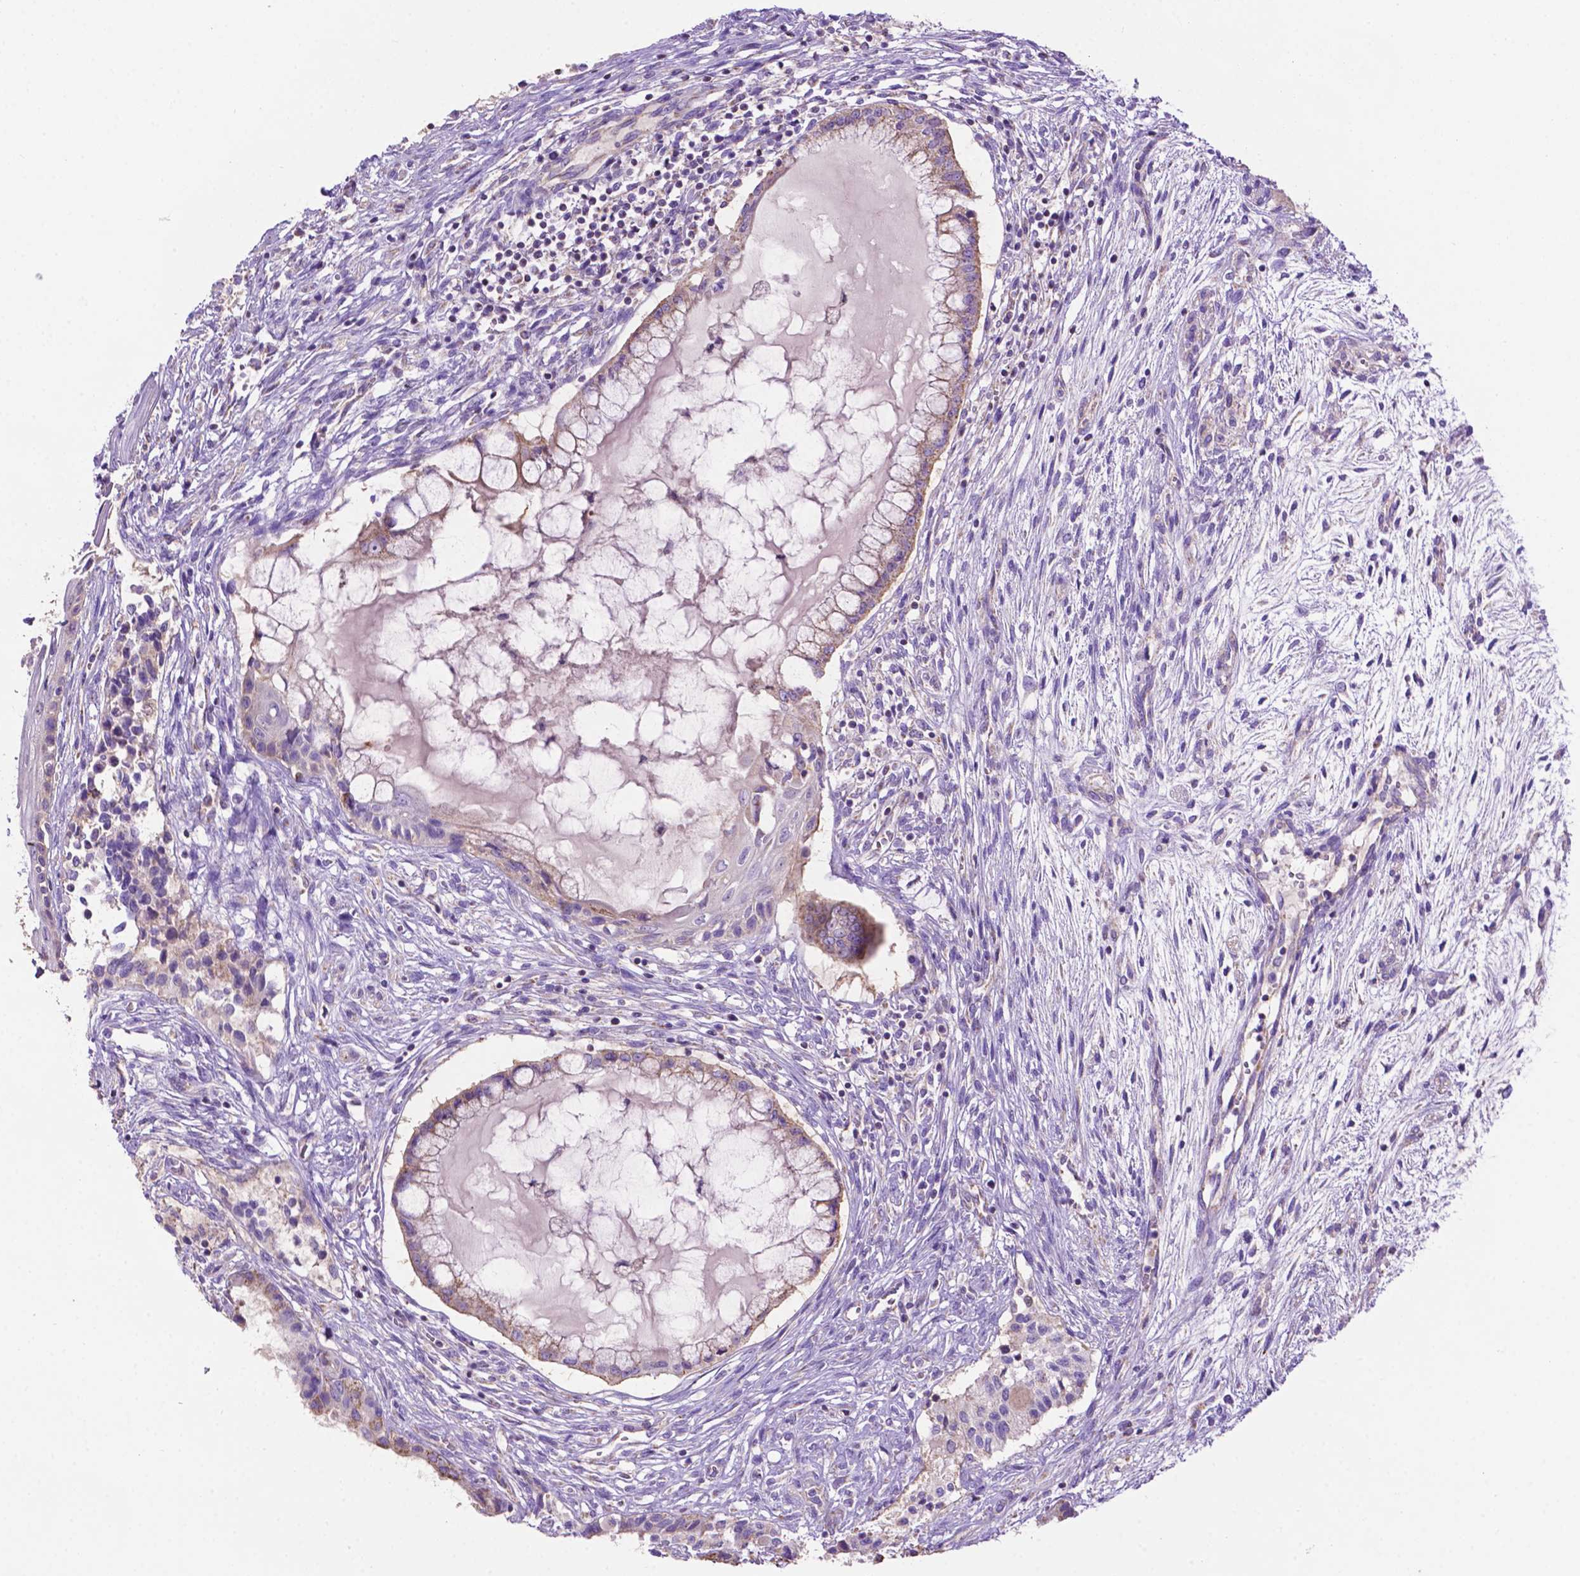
{"staining": {"intensity": "weak", "quantity": ">75%", "location": "cytoplasmic/membranous"}, "tissue": "testis cancer", "cell_type": "Tumor cells", "image_type": "cancer", "snomed": [{"axis": "morphology", "description": "Carcinoma, Embryonal, NOS"}, {"axis": "topography", "description": "Testis"}], "caption": "Protein analysis of testis embryonal carcinoma tissue displays weak cytoplasmic/membranous positivity in approximately >75% of tumor cells.", "gene": "PHYHIP", "patient": {"sex": "male", "age": 37}}